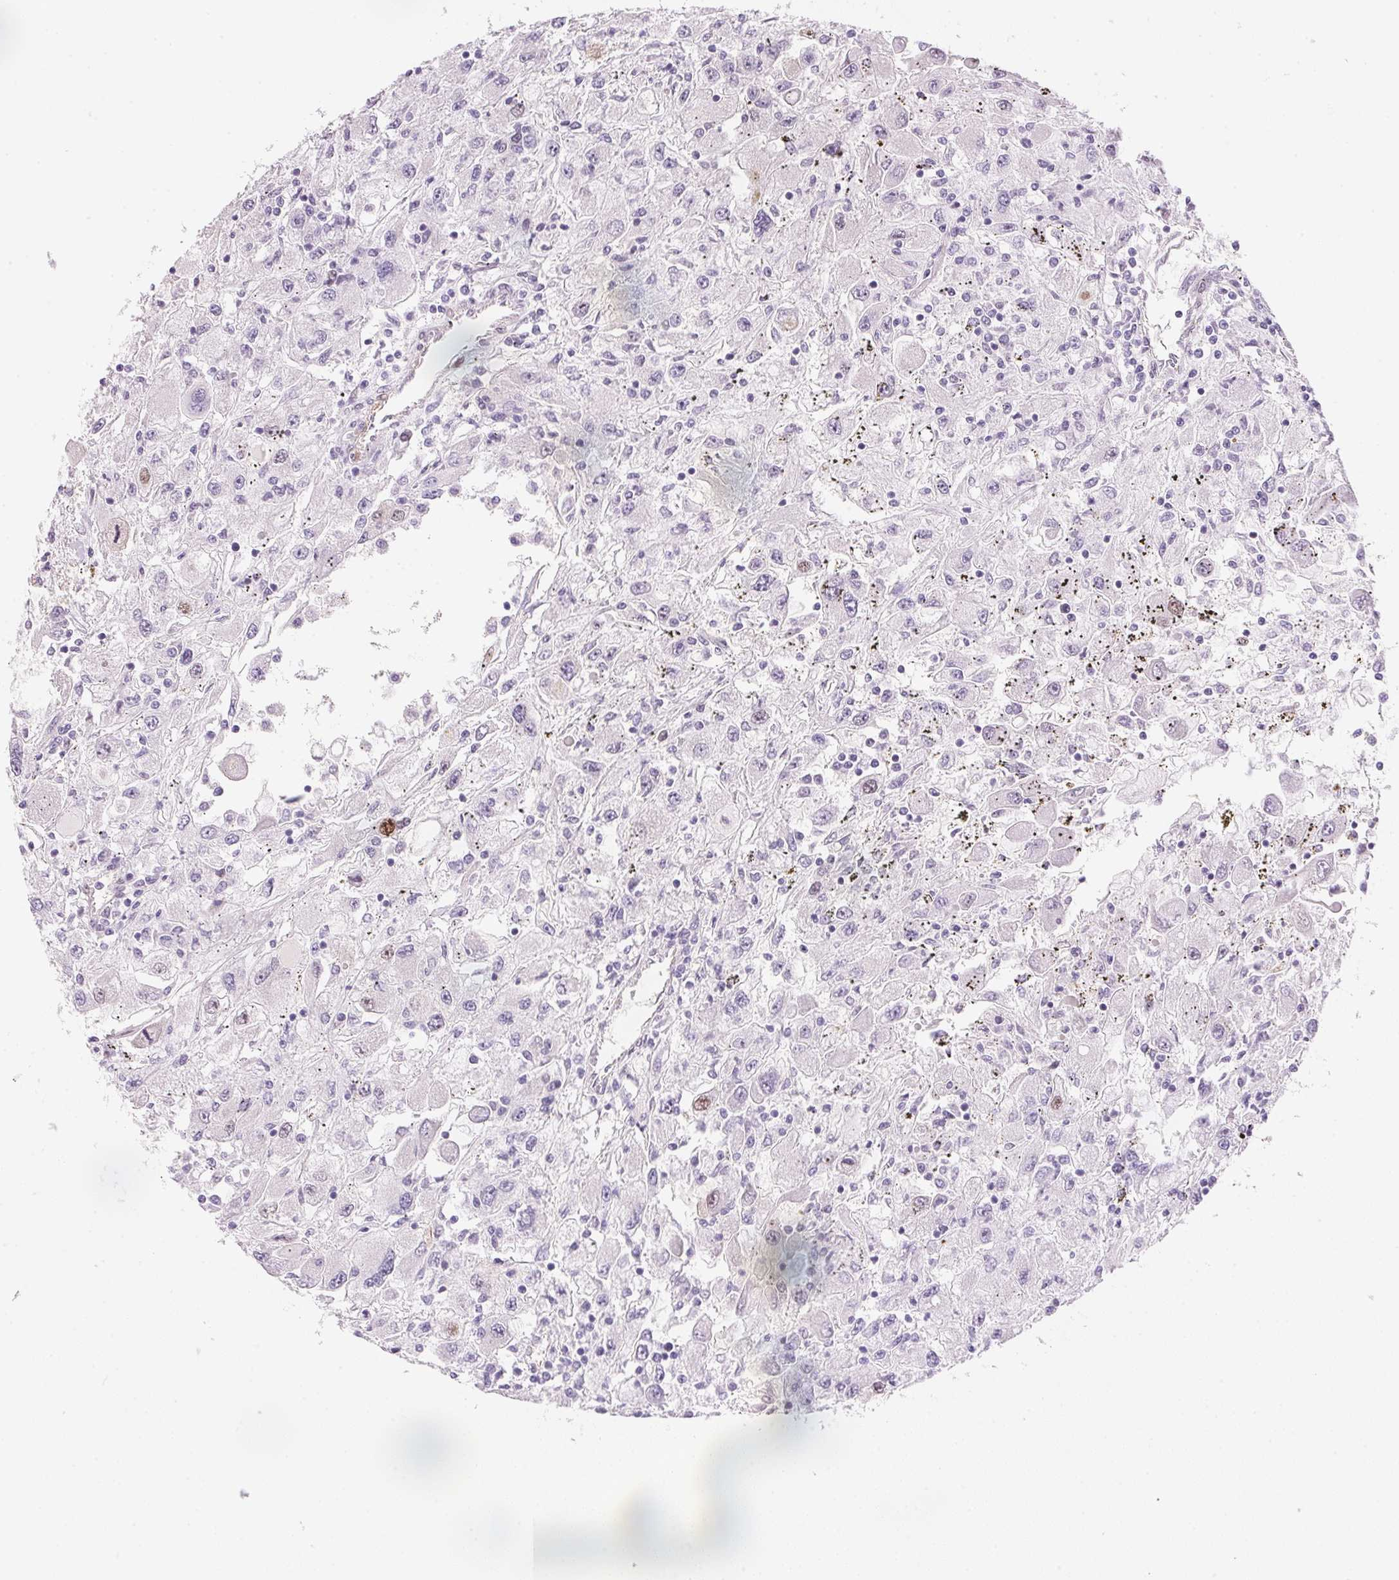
{"staining": {"intensity": "moderate", "quantity": "<25%", "location": "nuclear"}, "tissue": "renal cancer", "cell_type": "Tumor cells", "image_type": "cancer", "snomed": [{"axis": "morphology", "description": "Adenocarcinoma, NOS"}, {"axis": "topography", "description": "Kidney"}], "caption": "Renal adenocarcinoma stained with a protein marker exhibits moderate staining in tumor cells.", "gene": "SMTN", "patient": {"sex": "female", "age": 67}}